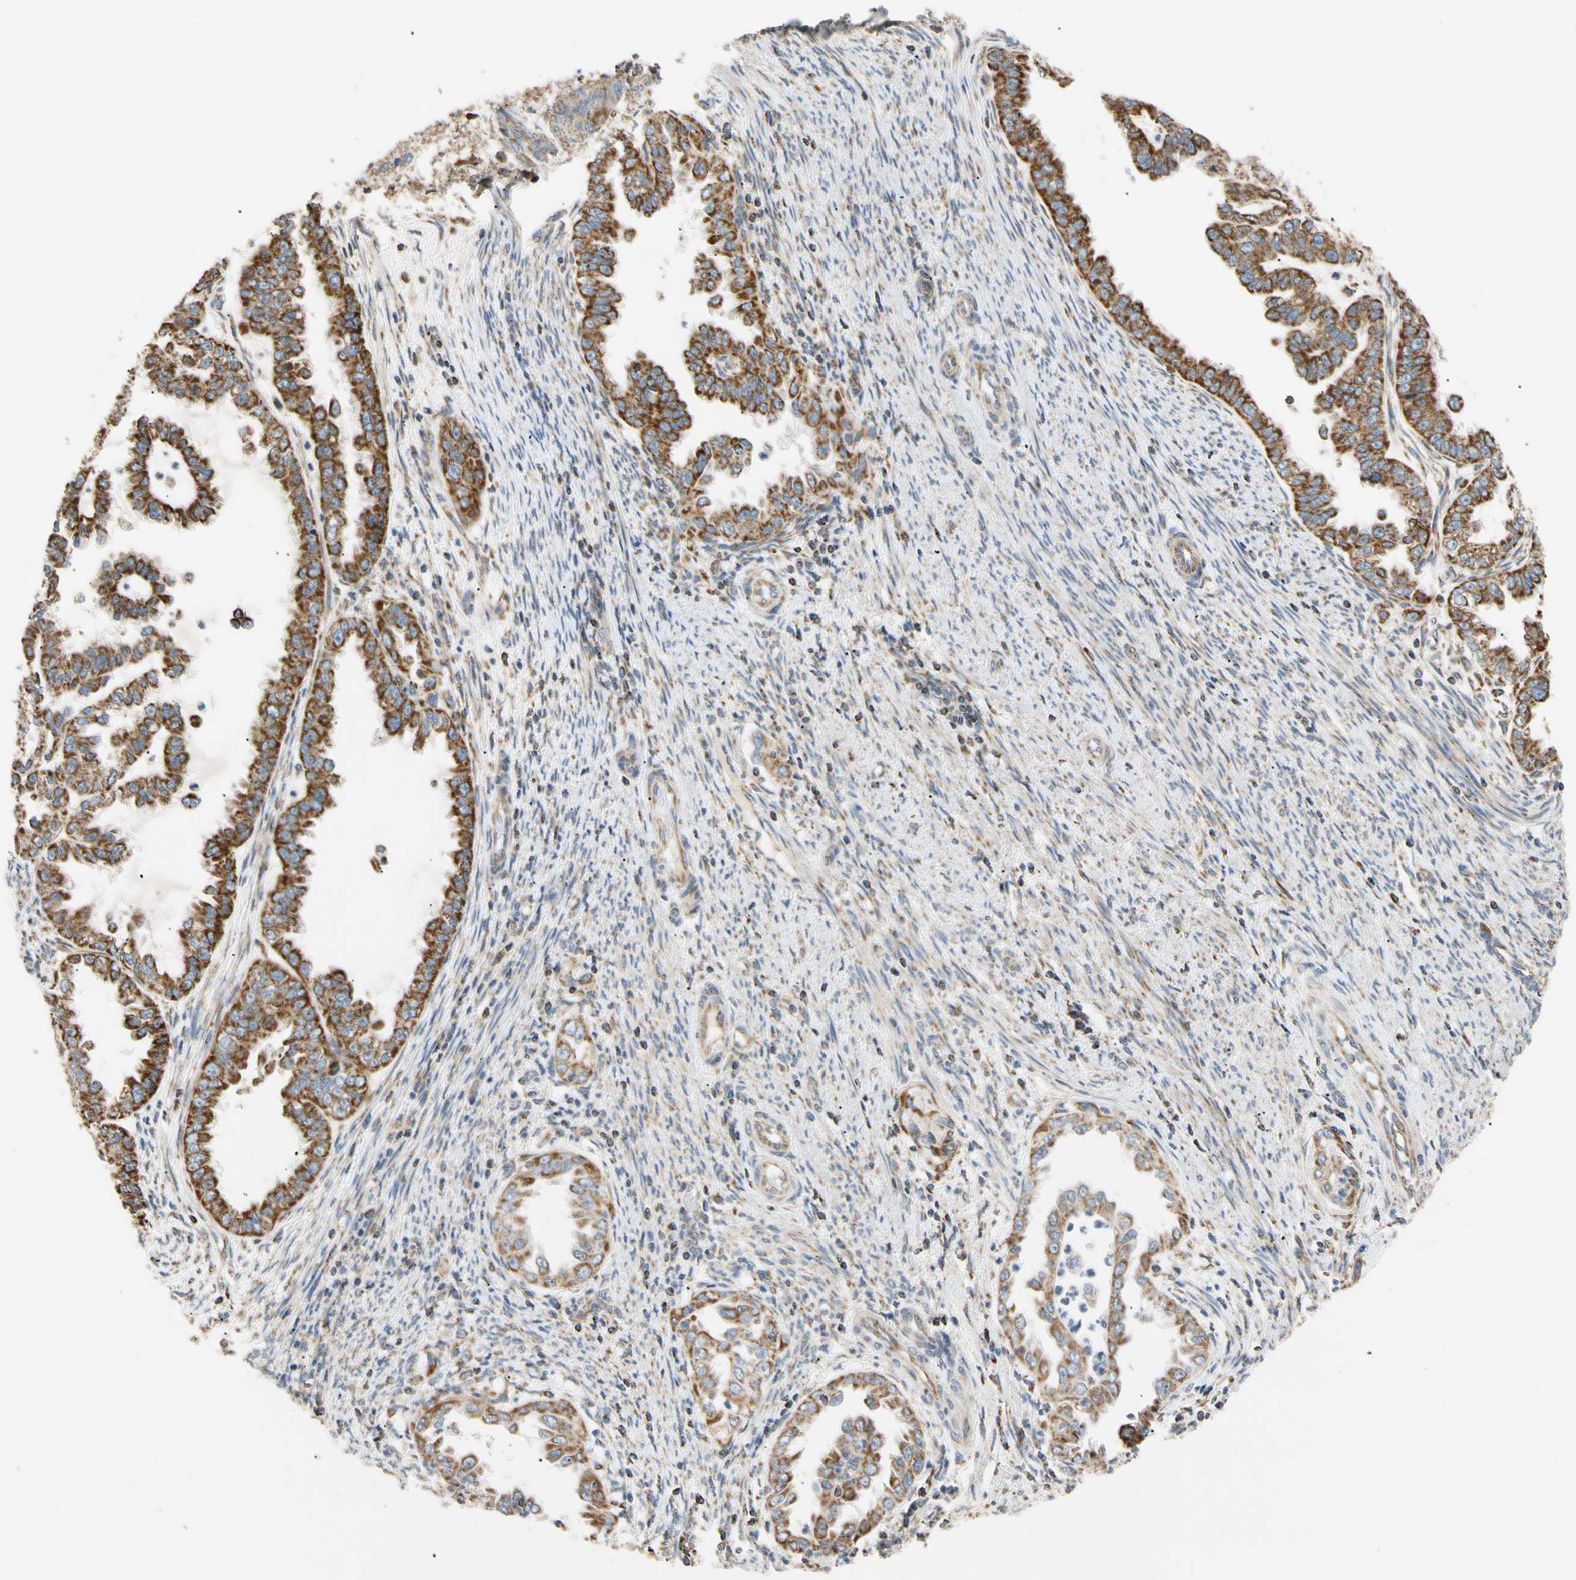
{"staining": {"intensity": "strong", "quantity": ">75%", "location": "cytoplasmic/membranous"}, "tissue": "endometrial cancer", "cell_type": "Tumor cells", "image_type": "cancer", "snomed": [{"axis": "morphology", "description": "Adenocarcinoma, NOS"}, {"axis": "topography", "description": "Endometrium"}], "caption": "Immunohistochemistry image of human endometrial cancer (adenocarcinoma) stained for a protein (brown), which exhibits high levels of strong cytoplasmic/membranous expression in approximately >75% of tumor cells.", "gene": "PLGRKT", "patient": {"sex": "female", "age": 85}}